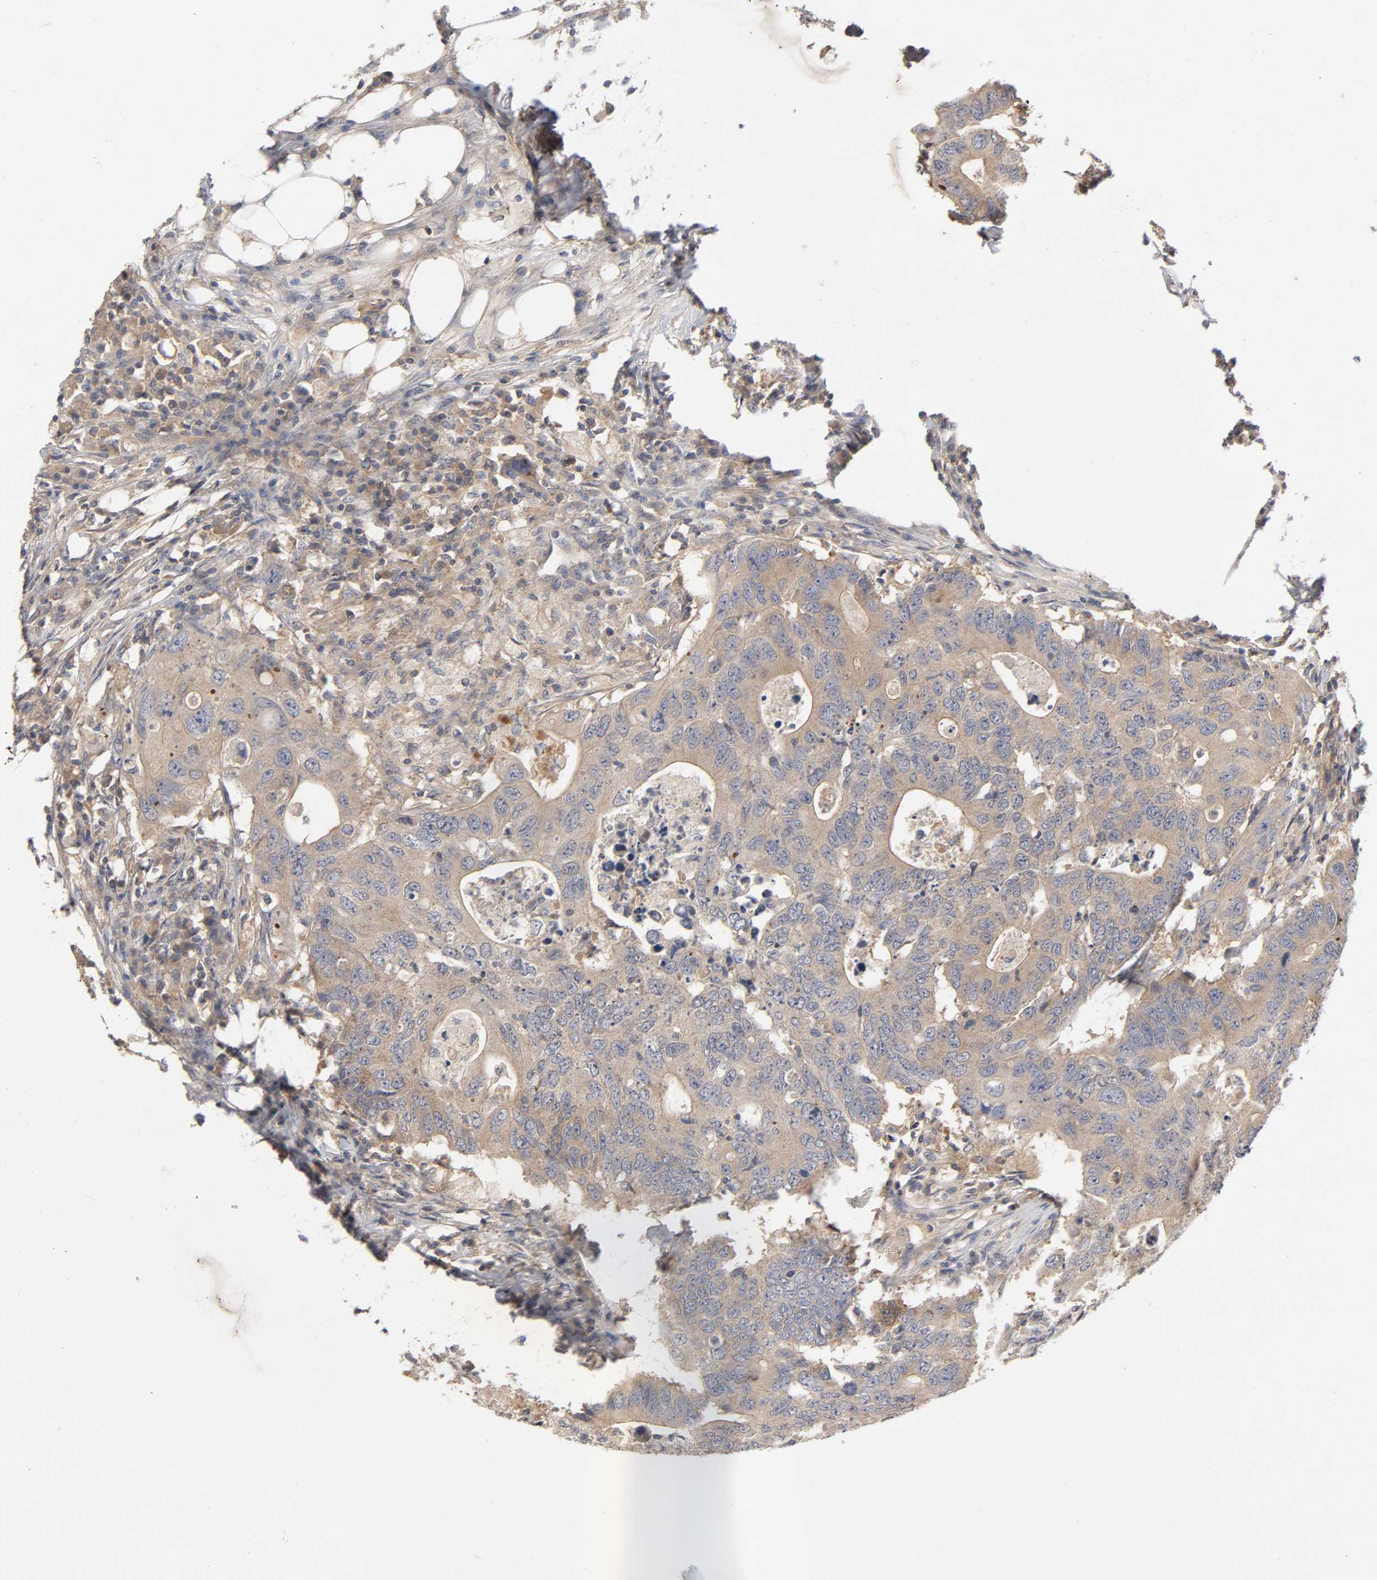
{"staining": {"intensity": "moderate", "quantity": ">75%", "location": "cytoplasmic/membranous"}, "tissue": "colorectal cancer", "cell_type": "Tumor cells", "image_type": "cancer", "snomed": [{"axis": "morphology", "description": "Adenocarcinoma, NOS"}, {"axis": "topography", "description": "Colon"}], "caption": "DAB immunohistochemical staining of colorectal cancer reveals moderate cytoplasmic/membranous protein expression in approximately >75% of tumor cells.", "gene": "CPB2", "patient": {"sex": "male", "age": 71}}